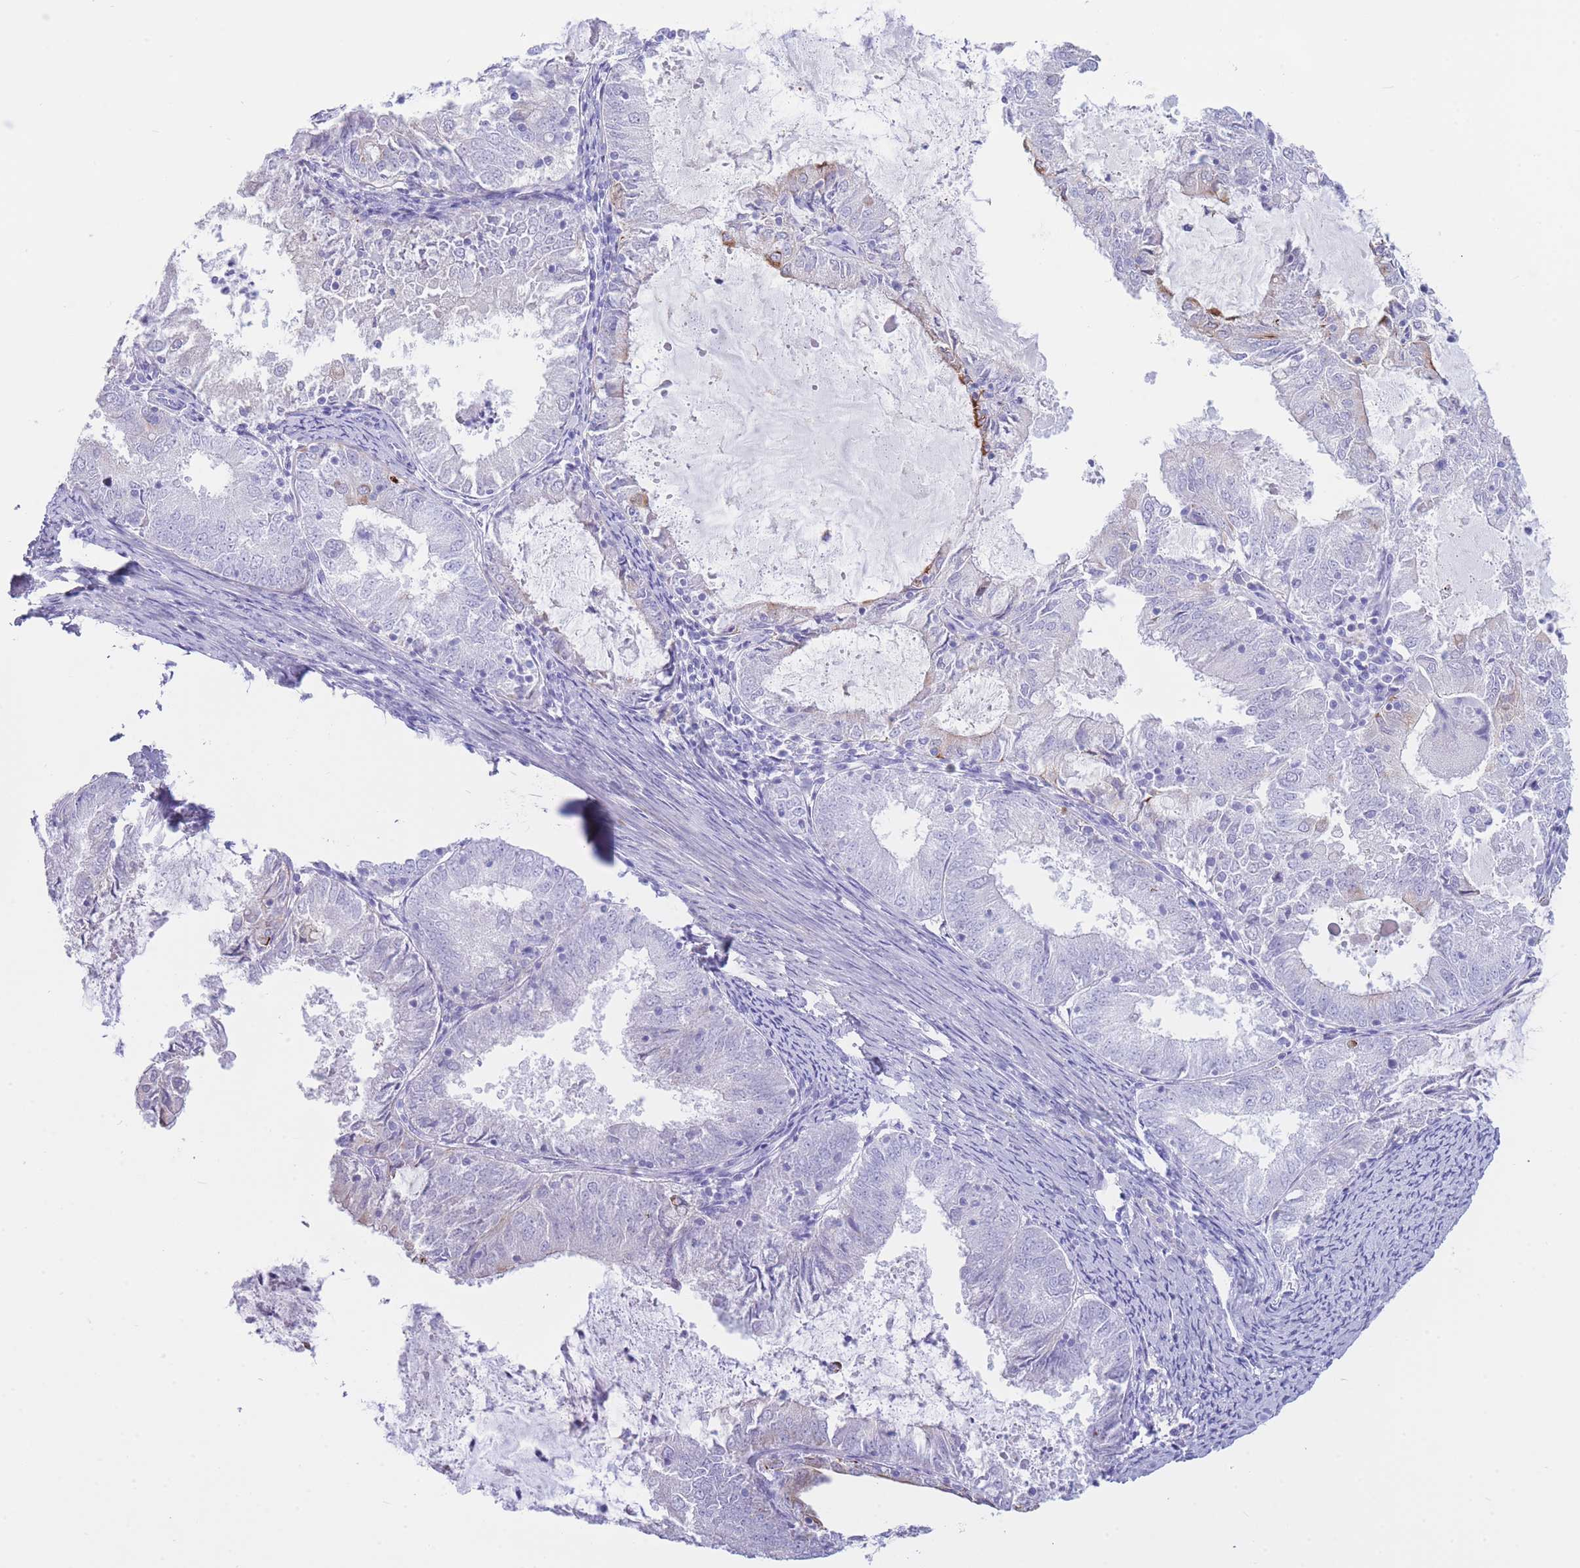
{"staining": {"intensity": "negative", "quantity": "none", "location": "none"}, "tissue": "endometrial cancer", "cell_type": "Tumor cells", "image_type": "cancer", "snomed": [{"axis": "morphology", "description": "Adenocarcinoma, NOS"}, {"axis": "topography", "description": "Endometrium"}], "caption": "Tumor cells show no significant protein staining in endometrial adenocarcinoma. Nuclei are stained in blue.", "gene": "VWA8", "patient": {"sex": "female", "age": 57}}